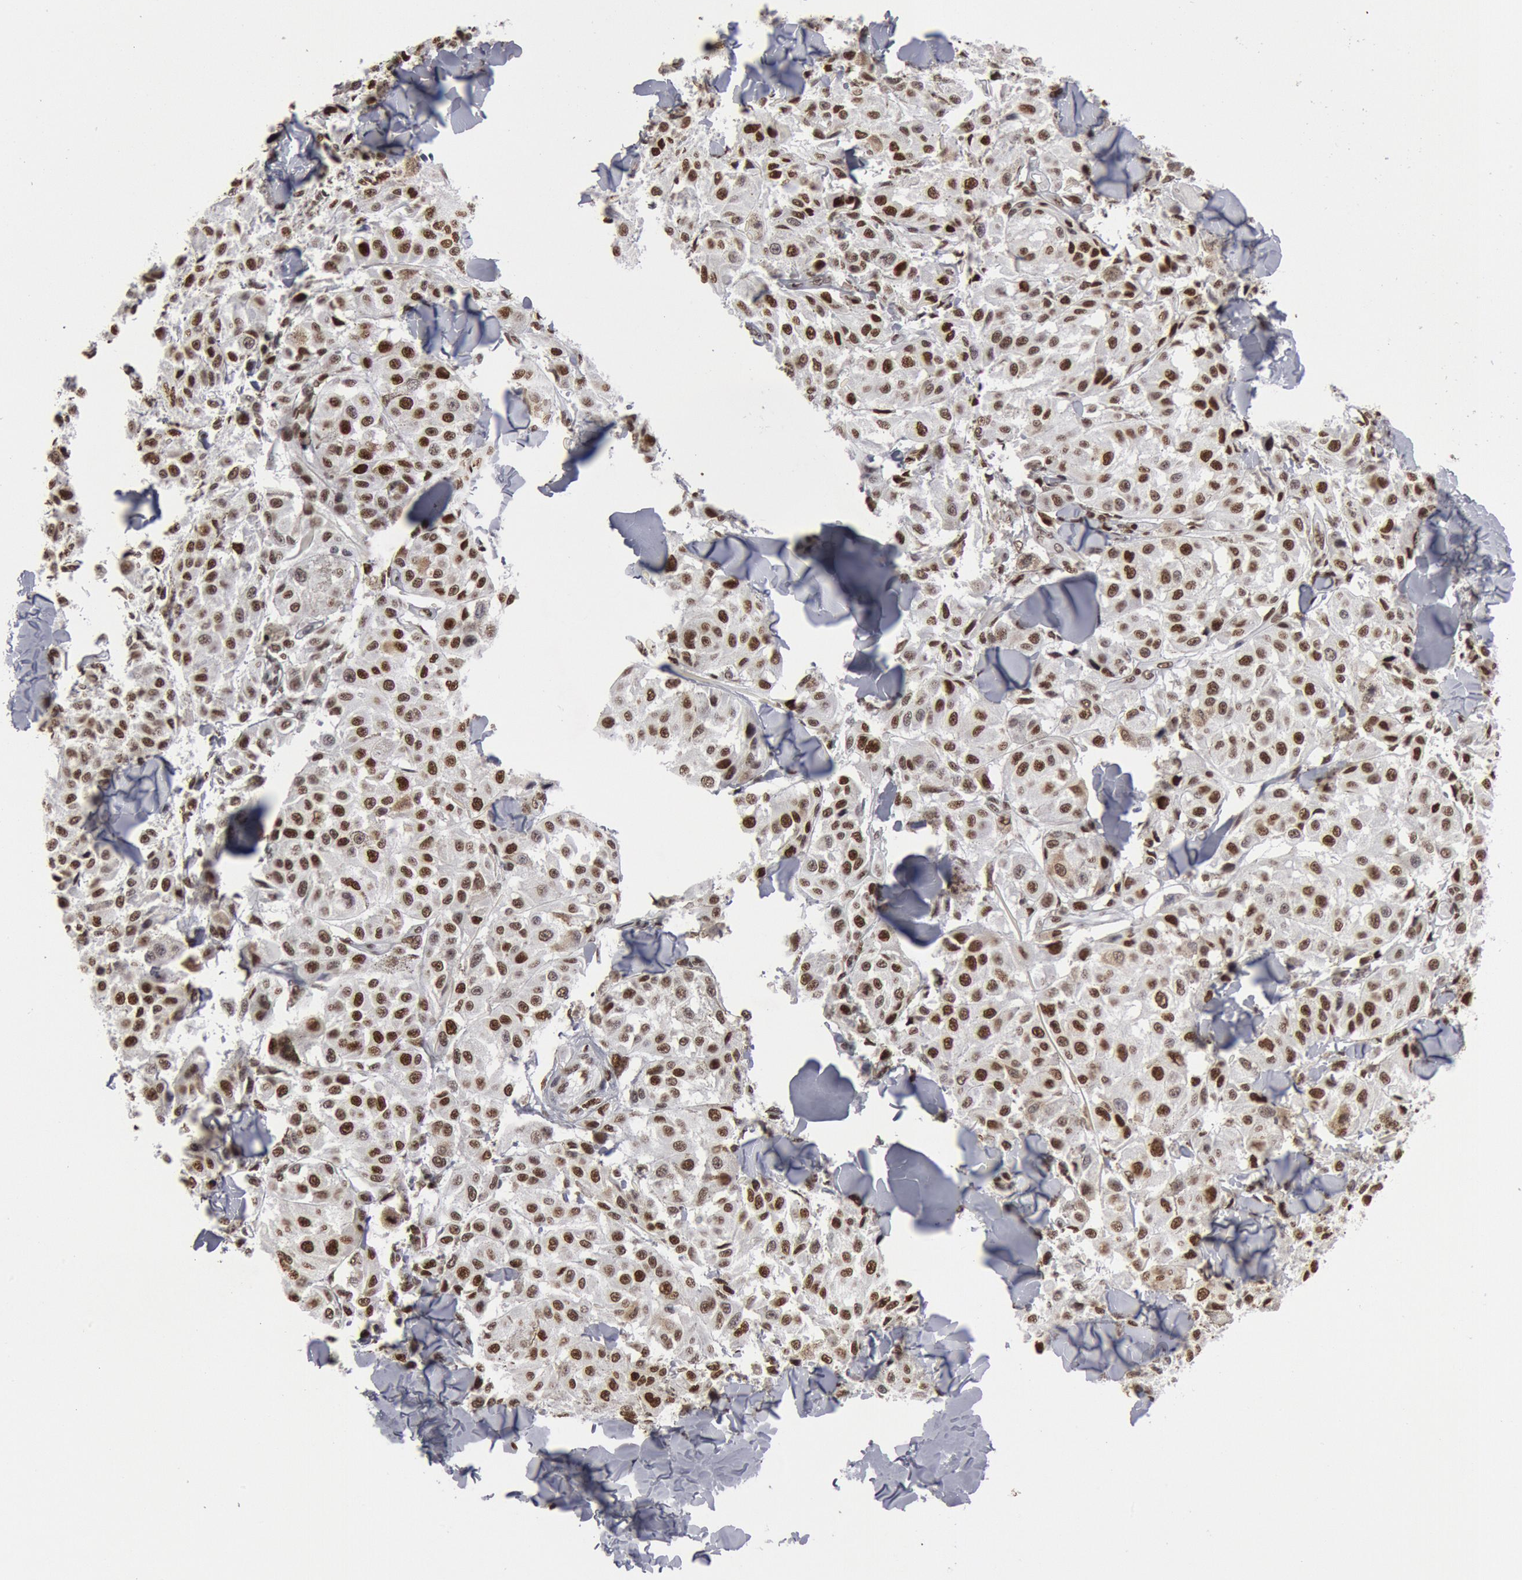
{"staining": {"intensity": "strong", "quantity": ">75%", "location": "nuclear"}, "tissue": "melanoma", "cell_type": "Tumor cells", "image_type": "cancer", "snomed": [{"axis": "morphology", "description": "Malignant melanoma, NOS"}, {"axis": "topography", "description": "Skin"}], "caption": "The immunohistochemical stain labels strong nuclear positivity in tumor cells of malignant melanoma tissue. The protein of interest is stained brown, and the nuclei are stained in blue (DAB IHC with brightfield microscopy, high magnification).", "gene": "SUB1", "patient": {"sex": "female", "age": 64}}